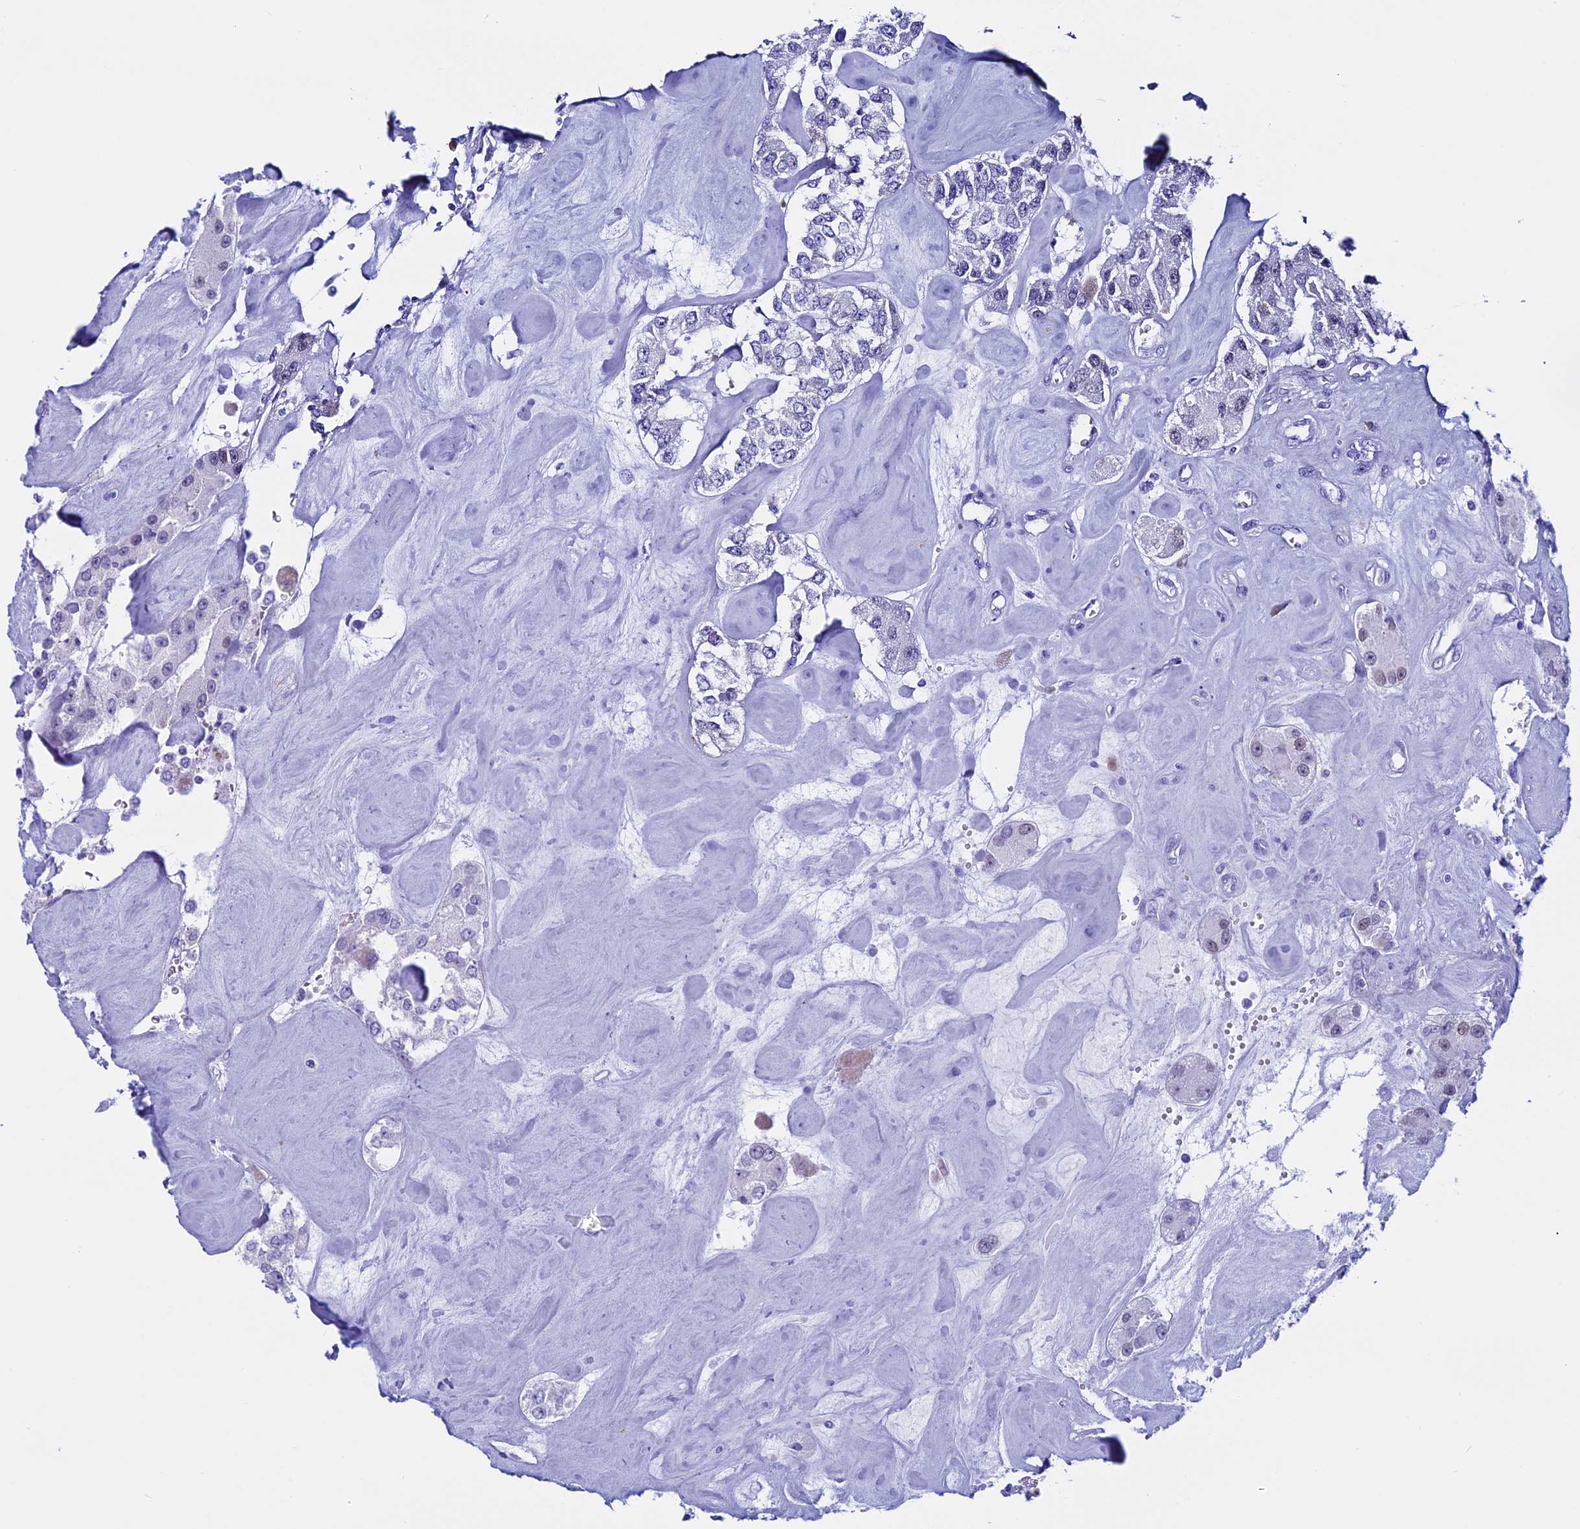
{"staining": {"intensity": "negative", "quantity": "none", "location": "none"}, "tissue": "carcinoid", "cell_type": "Tumor cells", "image_type": "cancer", "snomed": [{"axis": "morphology", "description": "Carcinoid, malignant, NOS"}, {"axis": "topography", "description": "Pancreas"}], "caption": "Tumor cells show no significant positivity in carcinoid.", "gene": "FAM169A", "patient": {"sex": "male", "age": 41}}